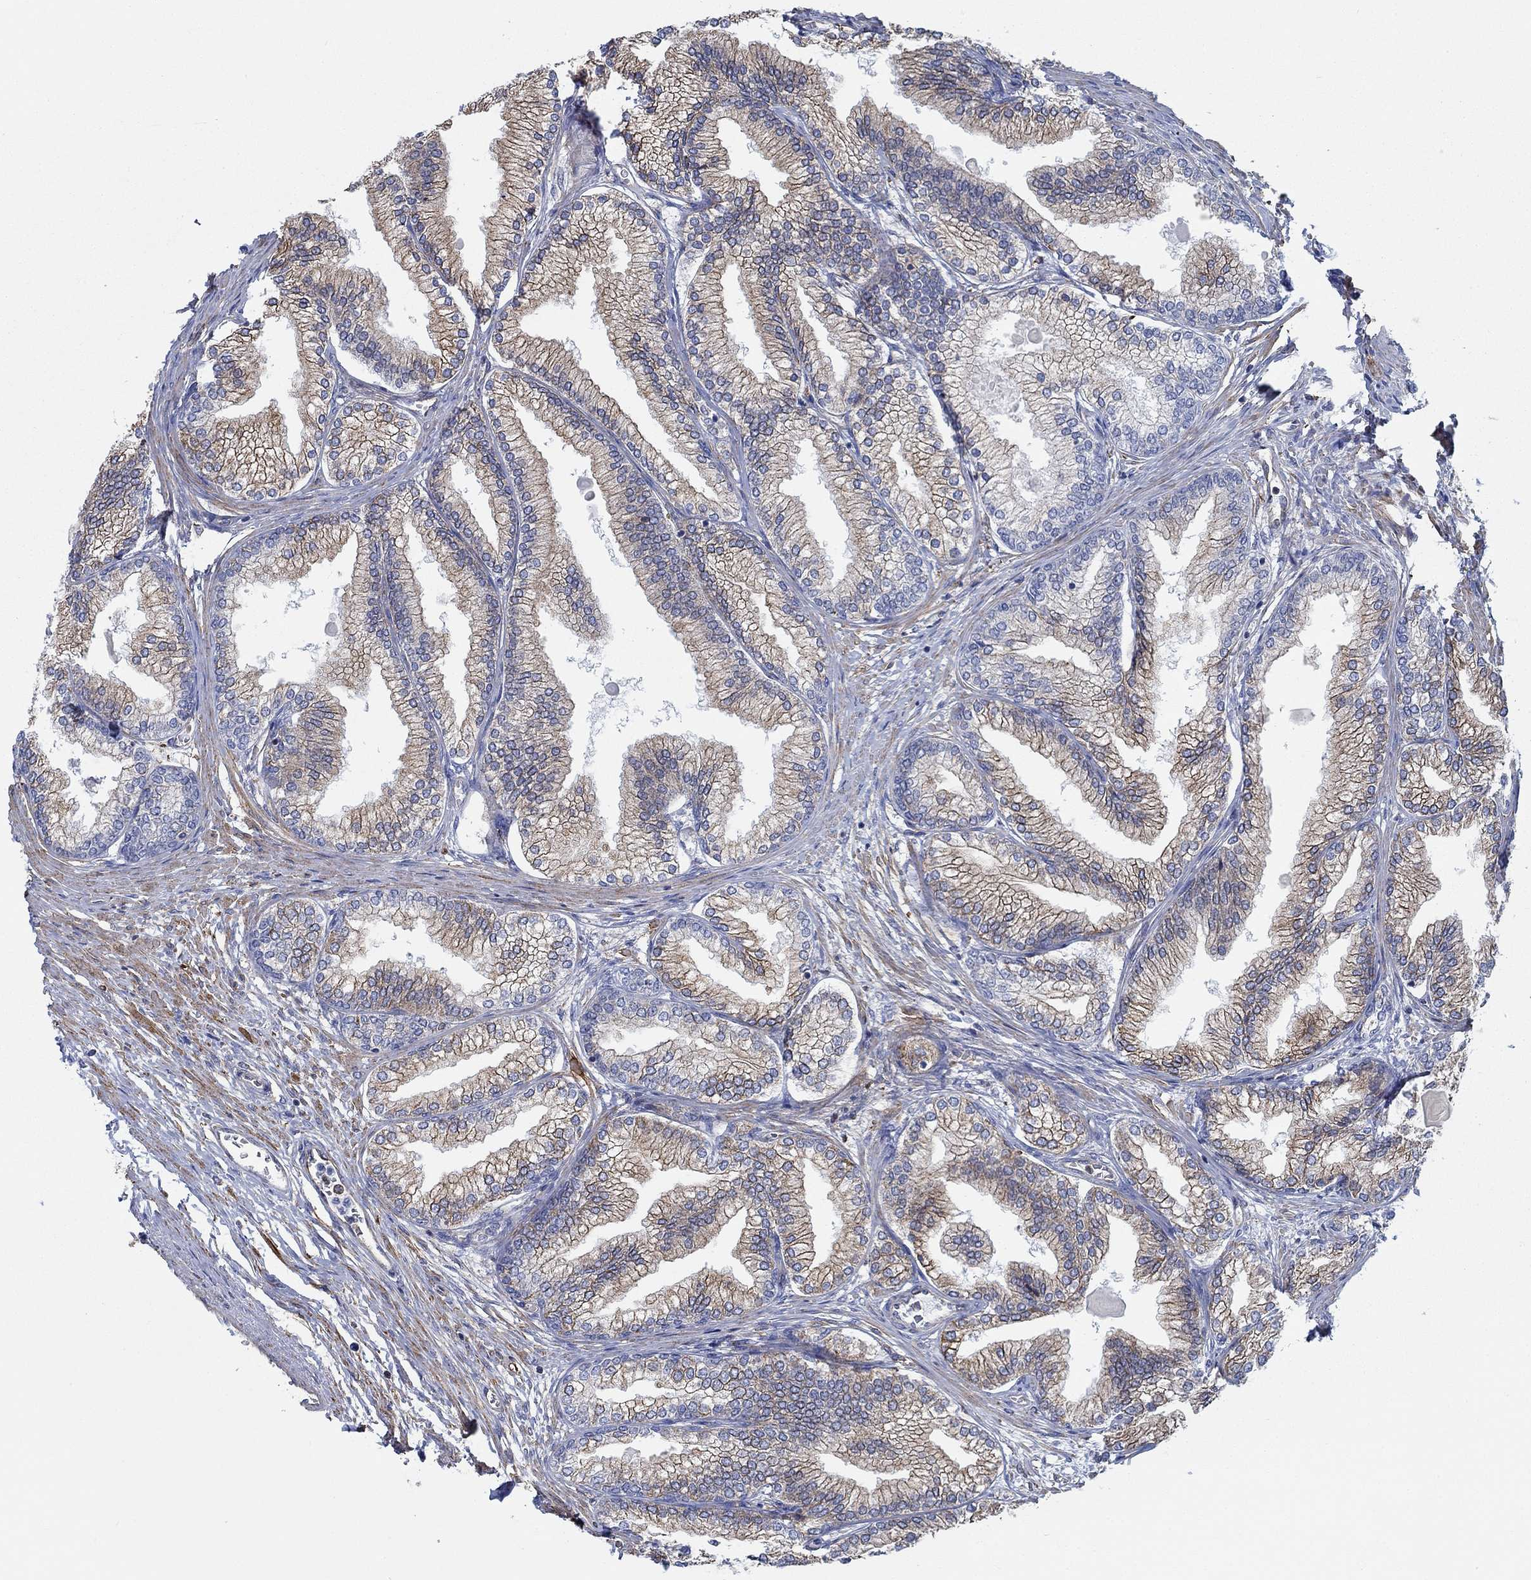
{"staining": {"intensity": "moderate", "quantity": "<25%", "location": "cytoplasmic/membranous"}, "tissue": "prostate", "cell_type": "Glandular cells", "image_type": "normal", "snomed": [{"axis": "morphology", "description": "Normal tissue, NOS"}, {"axis": "topography", "description": "Prostate"}], "caption": "Glandular cells display low levels of moderate cytoplasmic/membranous positivity in approximately <25% of cells in normal human prostate.", "gene": "STC2", "patient": {"sex": "male", "age": 72}}